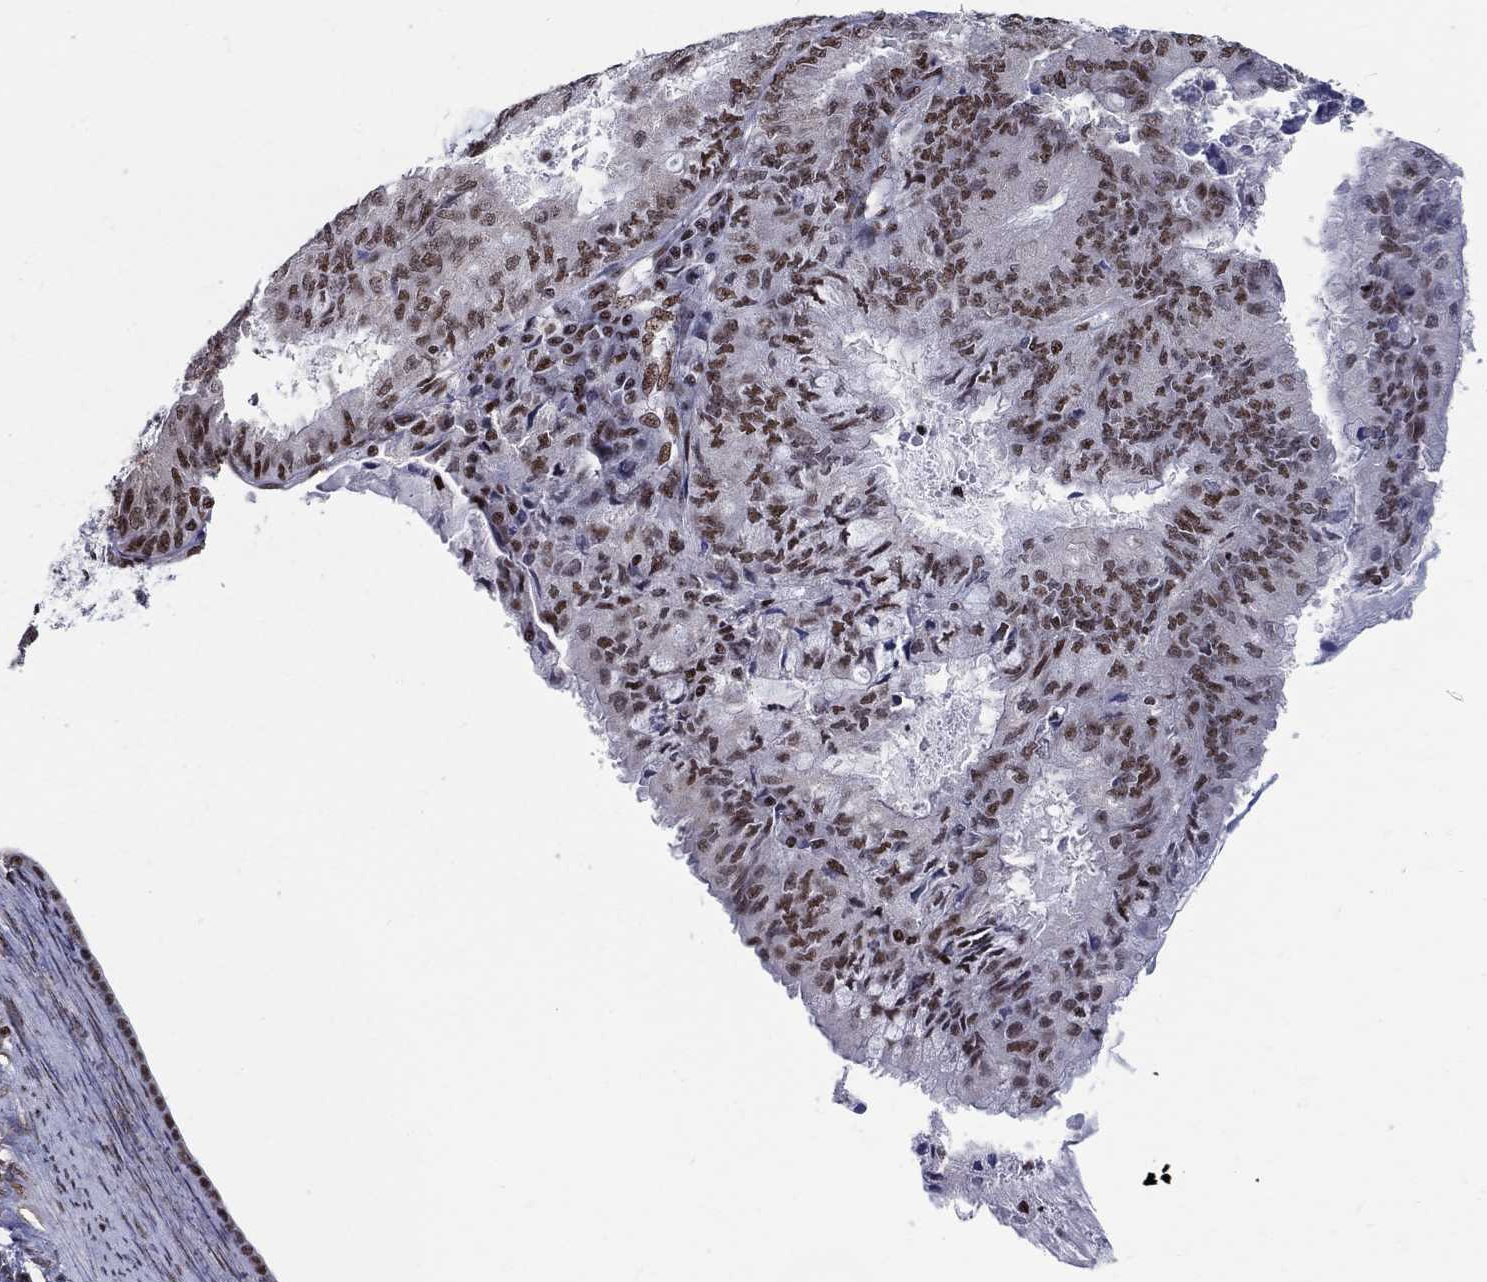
{"staining": {"intensity": "moderate", "quantity": "25%-75%", "location": "nuclear"}, "tissue": "endometrial cancer", "cell_type": "Tumor cells", "image_type": "cancer", "snomed": [{"axis": "morphology", "description": "Adenocarcinoma, NOS"}, {"axis": "topography", "description": "Endometrium"}], "caption": "Tumor cells reveal moderate nuclear expression in about 25%-75% of cells in endometrial cancer (adenocarcinoma). Immunohistochemistry stains the protein in brown and the nuclei are stained blue.", "gene": "FBXO16", "patient": {"sex": "female", "age": 57}}